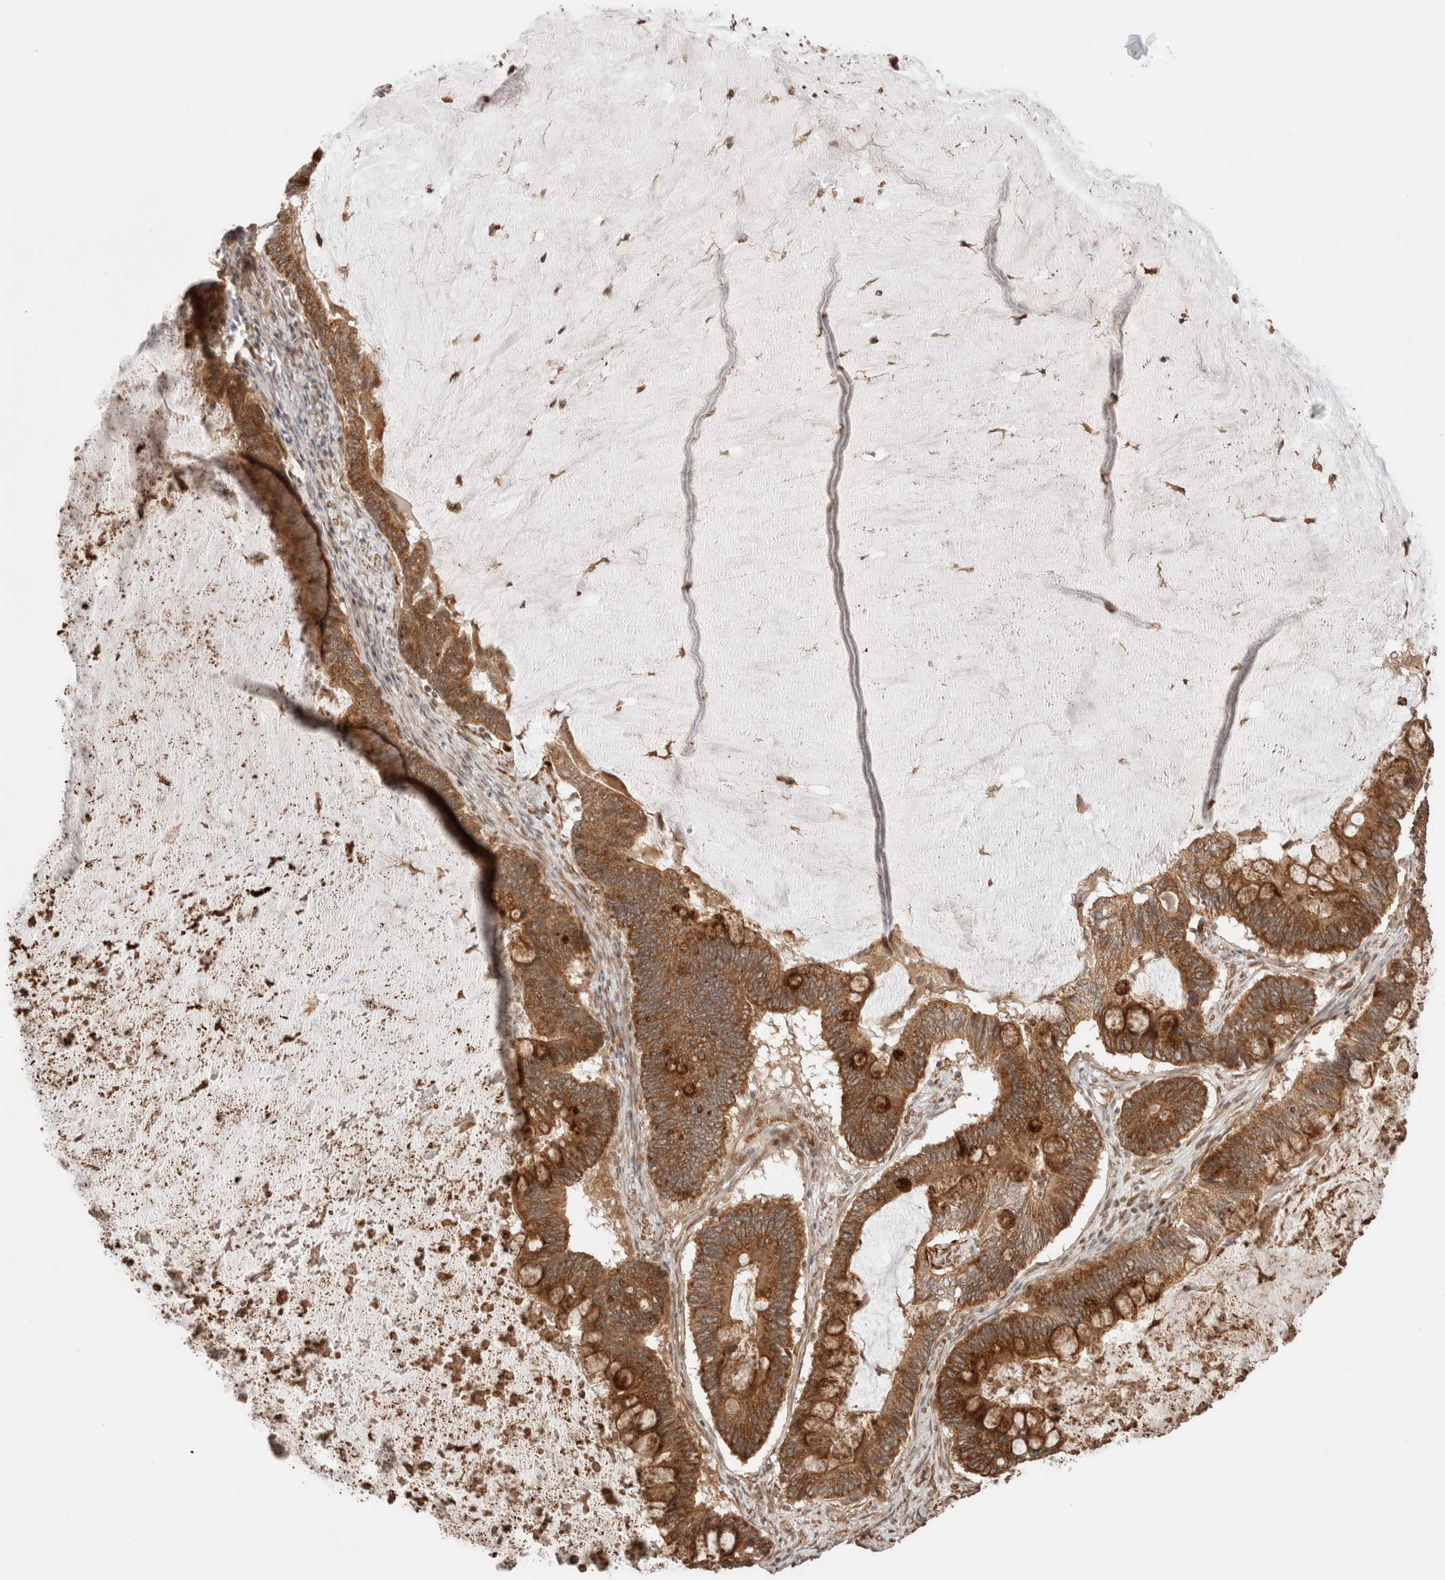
{"staining": {"intensity": "strong", "quantity": ">75%", "location": "cytoplasmic/membranous"}, "tissue": "ovarian cancer", "cell_type": "Tumor cells", "image_type": "cancer", "snomed": [{"axis": "morphology", "description": "Cystadenocarcinoma, mucinous, NOS"}, {"axis": "topography", "description": "Ovary"}], "caption": "Protein expression analysis of human ovarian mucinous cystadenocarcinoma reveals strong cytoplasmic/membranous expression in approximately >75% of tumor cells. (Stains: DAB in brown, nuclei in blue, Microscopy: brightfield microscopy at high magnification).", "gene": "ZNF649", "patient": {"sex": "female", "age": 61}}